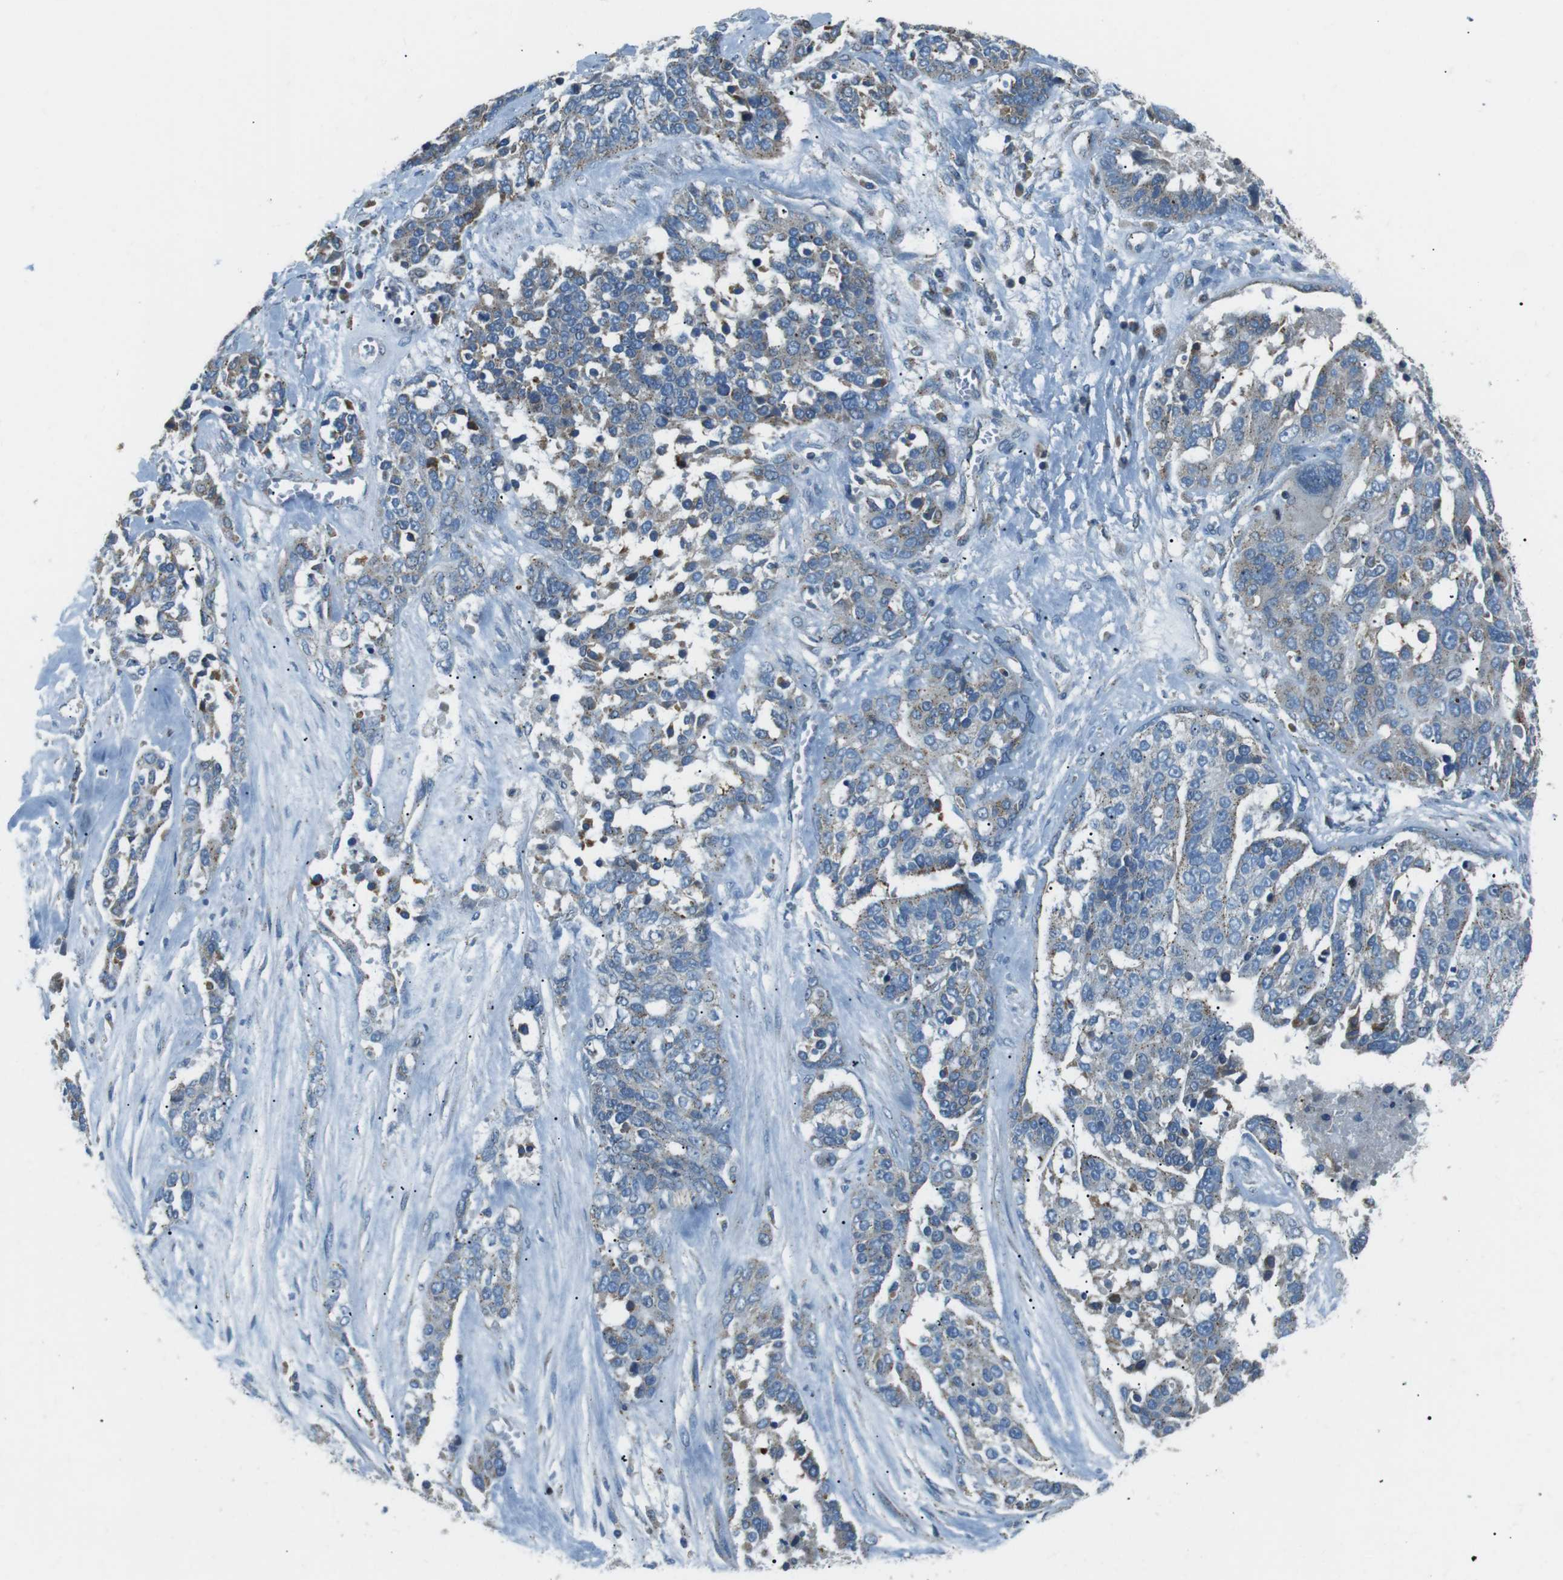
{"staining": {"intensity": "weak", "quantity": "<25%", "location": "cytoplasmic/membranous"}, "tissue": "ovarian cancer", "cell_type": "Tumor cells", "image_type": "cancer", "snomed": [{"axis": "morphology", "description": "Cystadenocarcinoma, serous, NOS"}, {"axis": "topography", "description": "Ovary"}], "caption": "Immunohistochemical staining of human ovarian cancer (serous cystadenocarcinoma) shows no significant staining in tumor cells.", "gene": "FAM3B", "patient": {"sex": "female", "age": 44}}